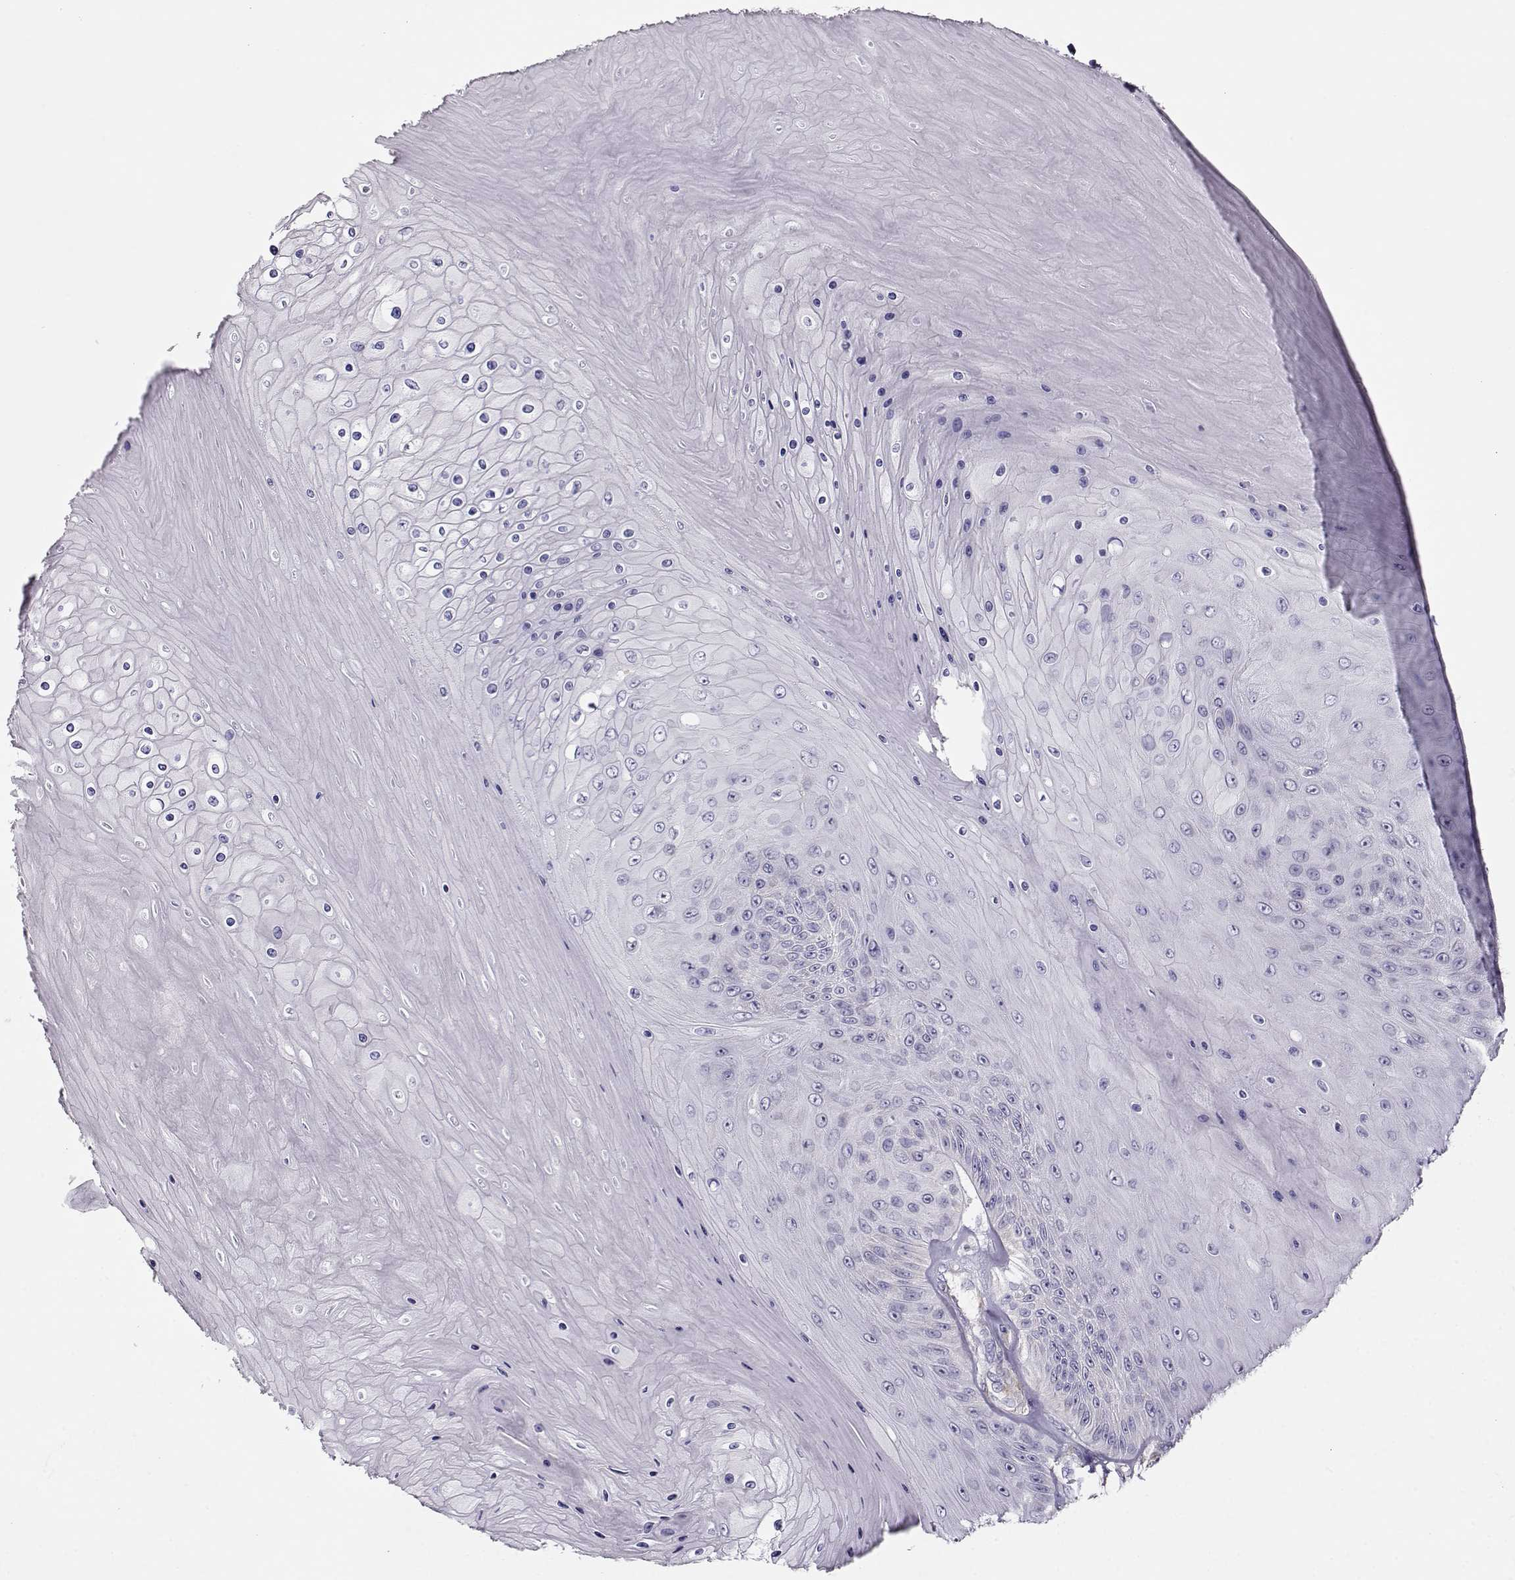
{"staining": {"intensity": "negative", "quantity": "none", "location": "none"}, "tissue": "skin cancer", "cell_type": "Tumor cells", "image_type": "cancer", "snomed": [{"axis": "morphology", "description": "Squamous cell carcinoma, NOS"}, {"axis": "topography", "description": "Skin"}], "caption": "Tumor cells are negative for protein expression in human skin squamous cell carcinoma.", "gene": "RBM44", "patient": {"sex": "male", "age": 62}}